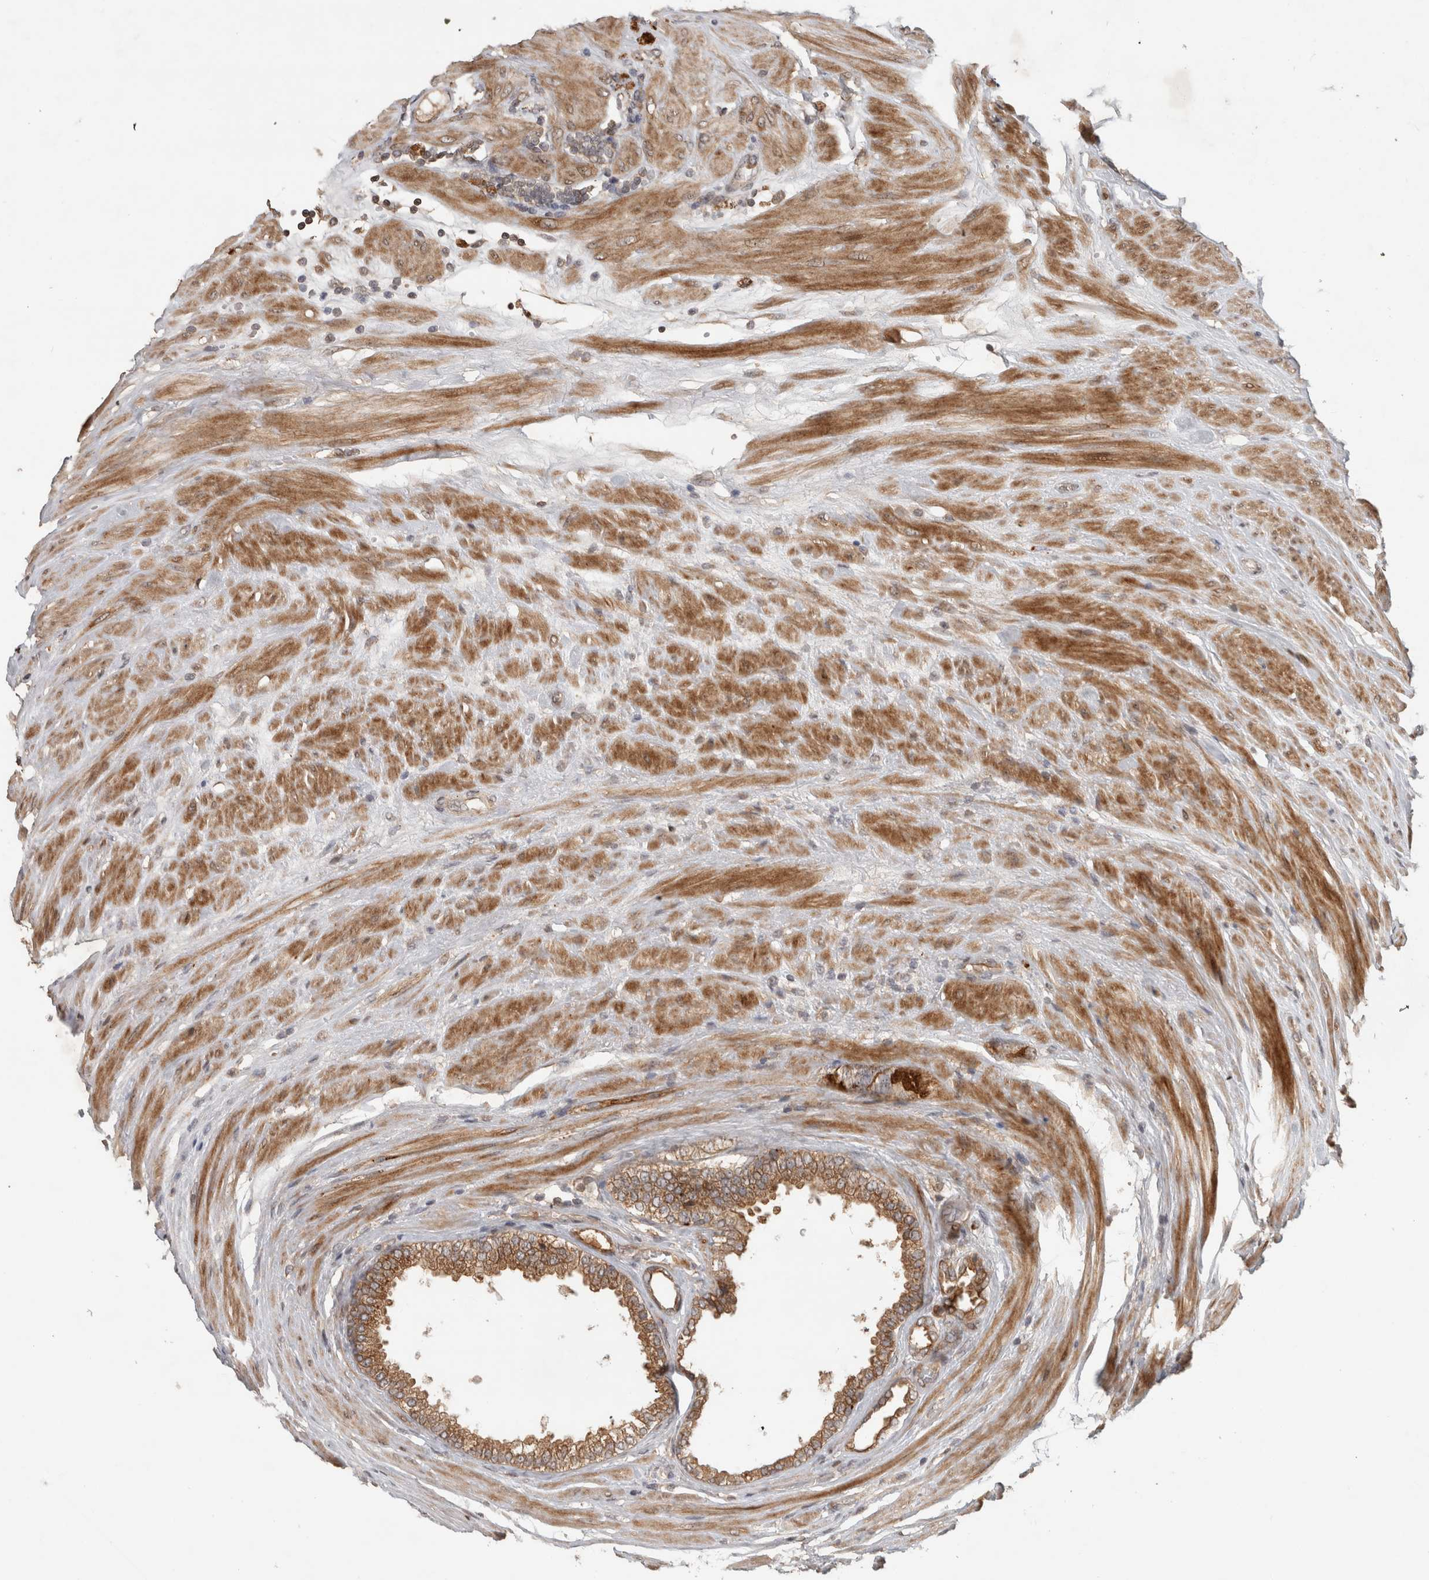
{"staining": {"intensity": "moderate", "quantity": ">75%", "location": "cytoplasmic/membranous"}, "tissue": "prostate cancer", "cell_type": "Tumor cells", "image_type": "cancer", "snomed": [{"axis": "morphology", "description": "Adenocarcinoma, Low grade"}, {"axis": "topography", "description": "Prostate"}], "caption": "Immunohistochemical staining of prostate cancer demonstrates moderate cytoplasmic/membranous protein staining in about >75% of tumor cells. (DAB = brown stain, brightfield microscopy at high magnification).", "gene": "PITPNC1", "patient": {"sex": "male", "age": 62}}